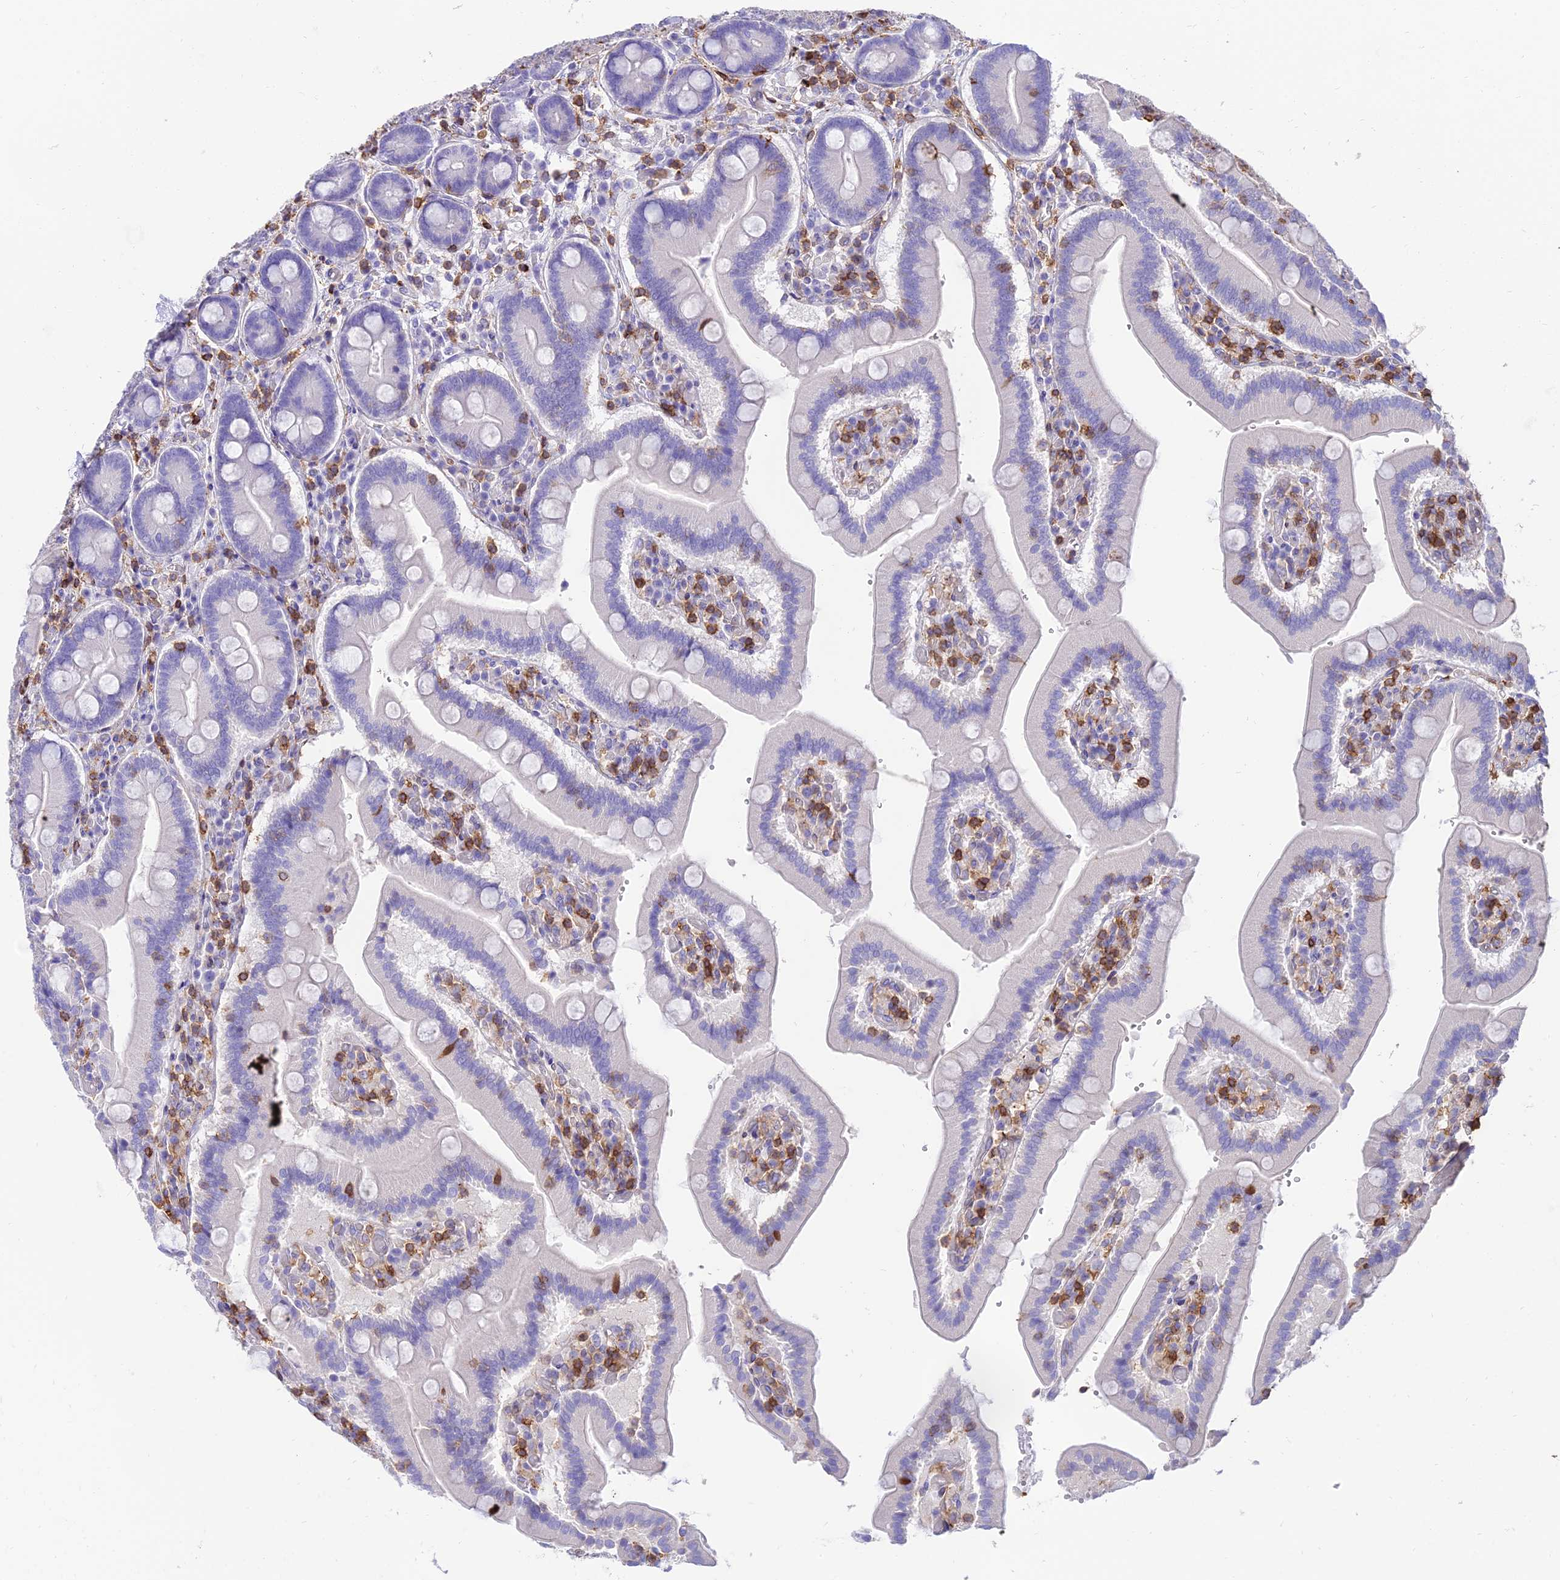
{"staining": {"intensity": "negative", "quantity": "none", "location": "none"}, "tissue": "duodenum", "cell_type": "Glandular cells", "image_type": "normal", "snomed": [{"axis": "morphology", "description": "Normal tissue, NOS"}, {"axis": "topography", "description": "Duodenum"}], "caption": "The micrograph displays no significant positivity in glandular cells of duodenum. Nuclei are stained in blue.", "gene": "SREK1IP1", "patient": {"sex": "female", "age": 62}}